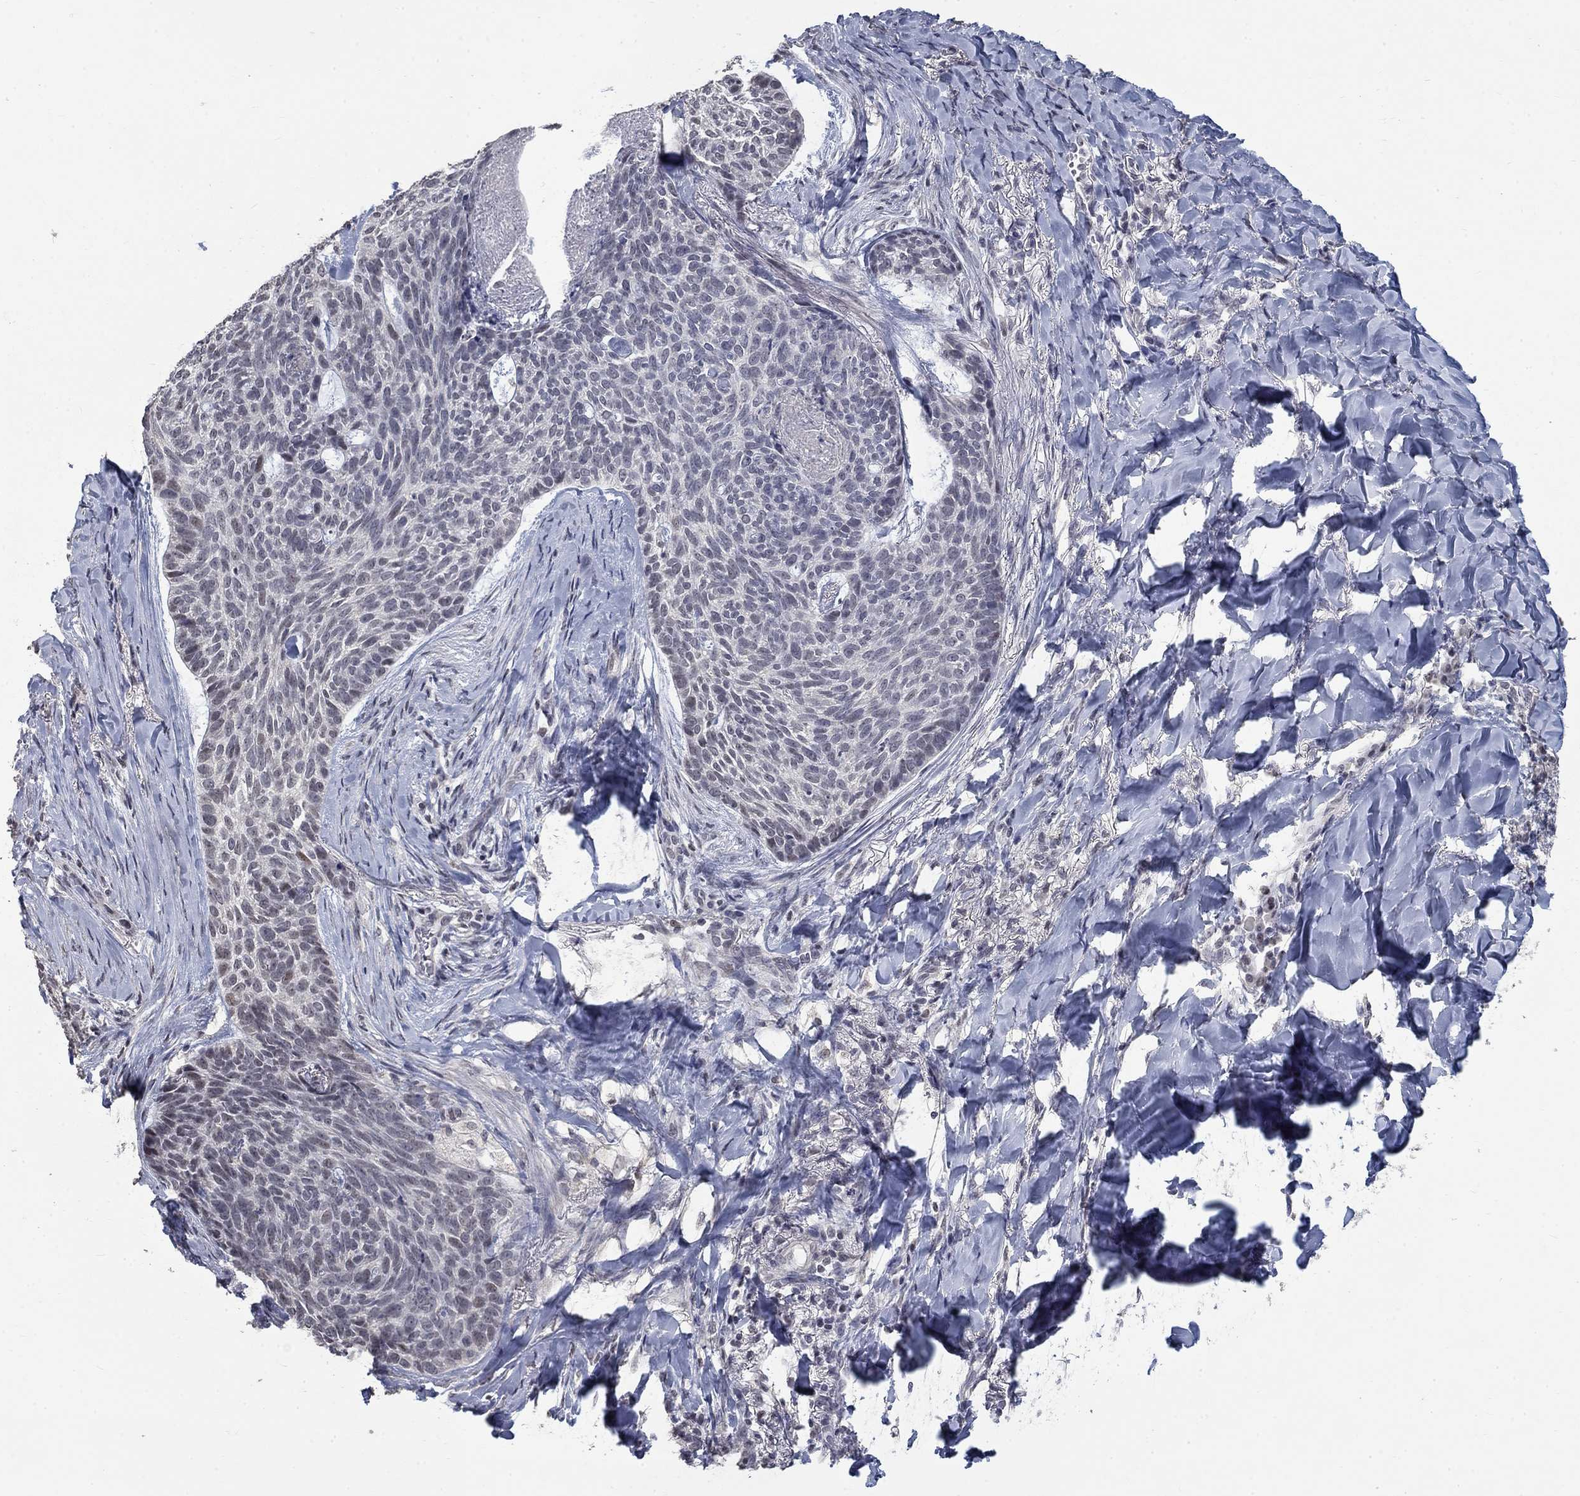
{"staining": {"intensity": "negative", "quantity": "none", "location": "none"}, "tissue": "skin cancer", "cell_type": "Tumor cells", "image_type": "cancer", "snomed": [{"axis": "morphology", "description": "Basal cell carcinoma"}, {"axis": "topography", "description": "Skin"}], "caption": "A micrograph of skin cancer stained for a protein demonstrates no brown staining in tumor cells.", "gene": "SPATA33", "patient": {"sex": "female", "age": 69}}